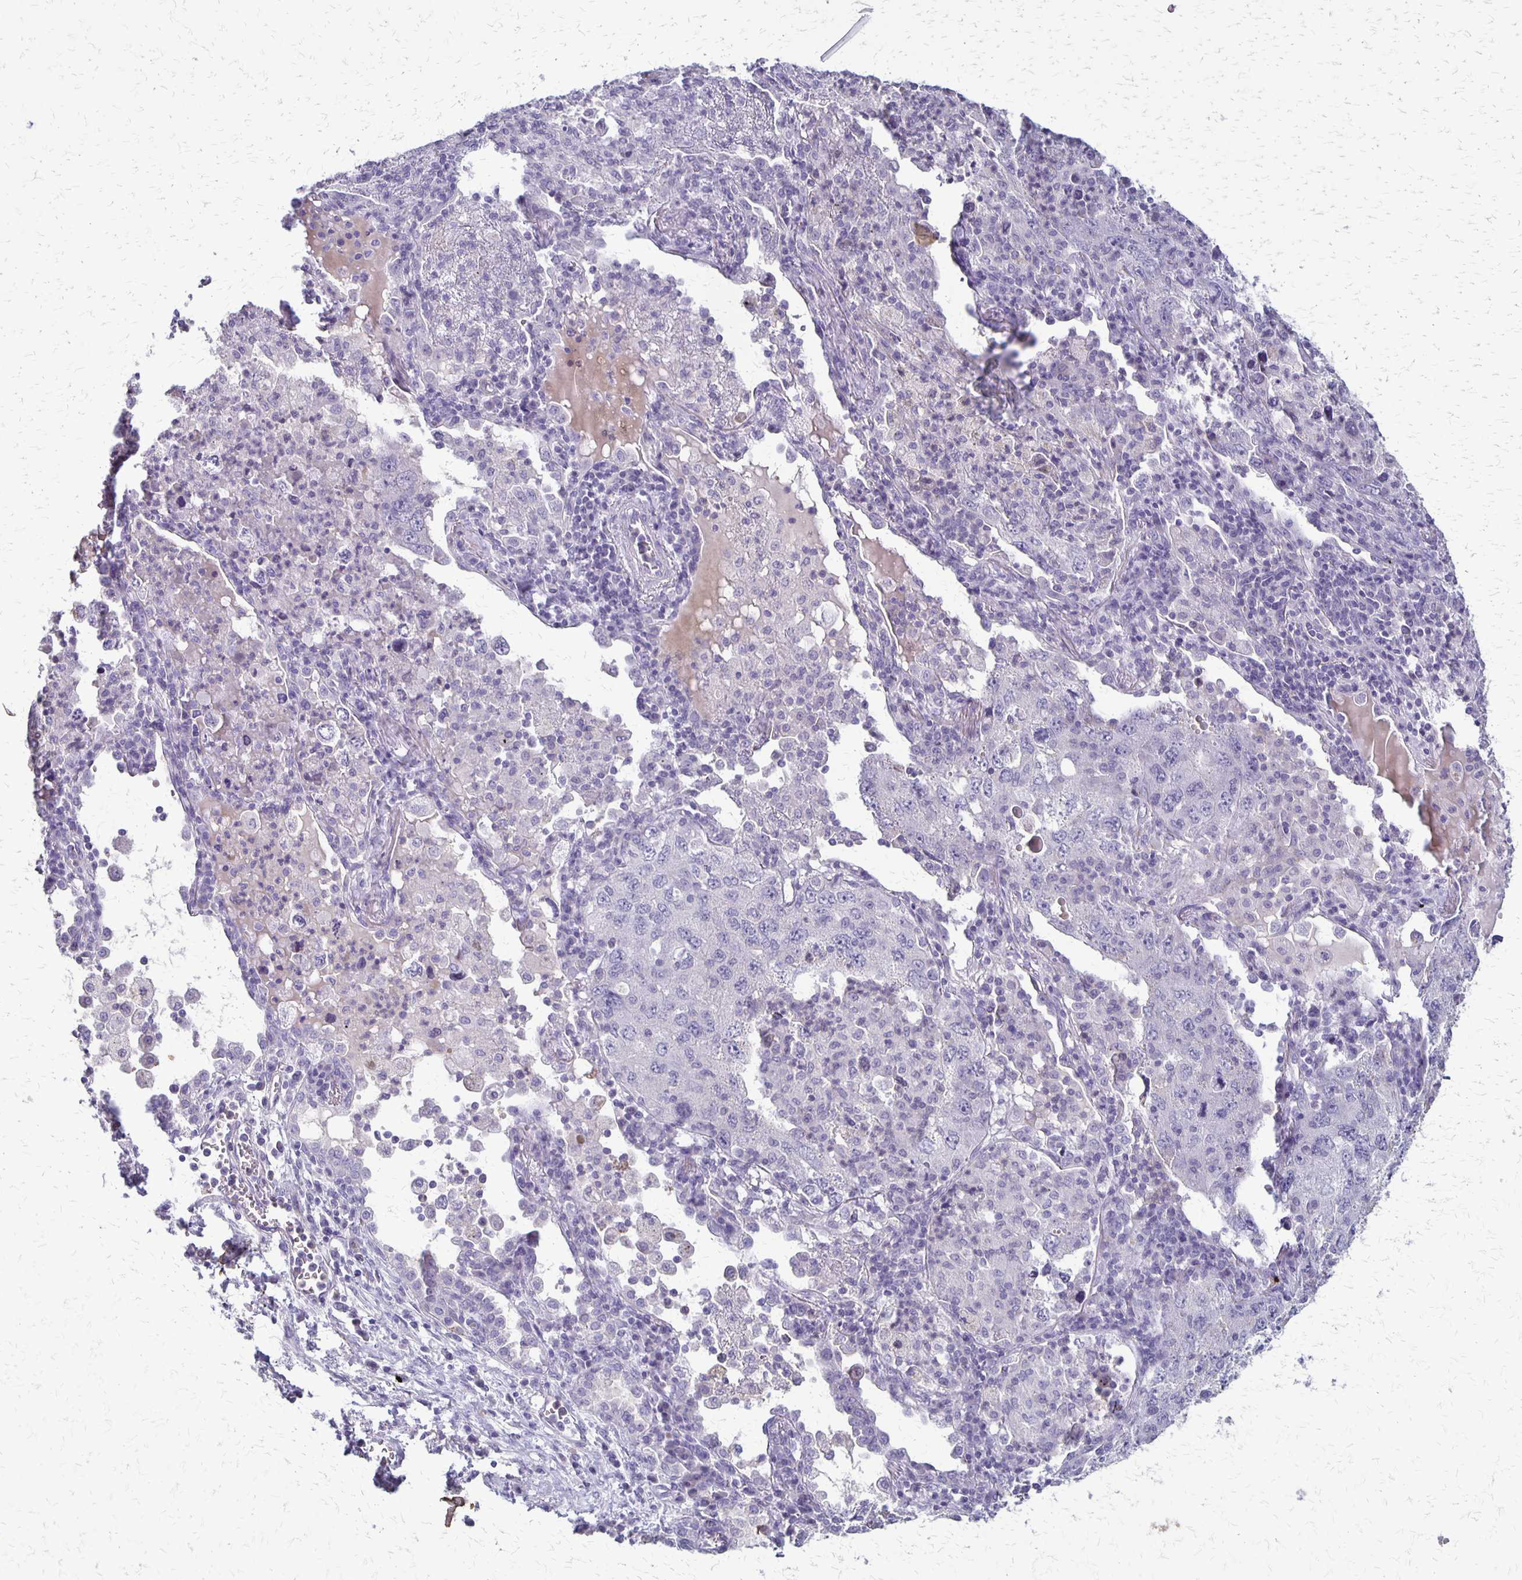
{"staining": {"intensity": "negative", "quantity": "none", "location": "none"}, "tissue": "lung cancer", "cell_type": "Tumor cells", "image_type": "cancer", "snomed": [{"axis": "morphology", "description": "Adenocarcinoma, NOS"}, {"axis": "topography", "description": "Lung"}], "caption": "A photomicrograph of human adenocarcinoma (lung) is negative for staining in tumor cells. Nuclei are stained in blue.", "gene": "SEPTIN5", "patient": {"sex": "female", "age": 57}}